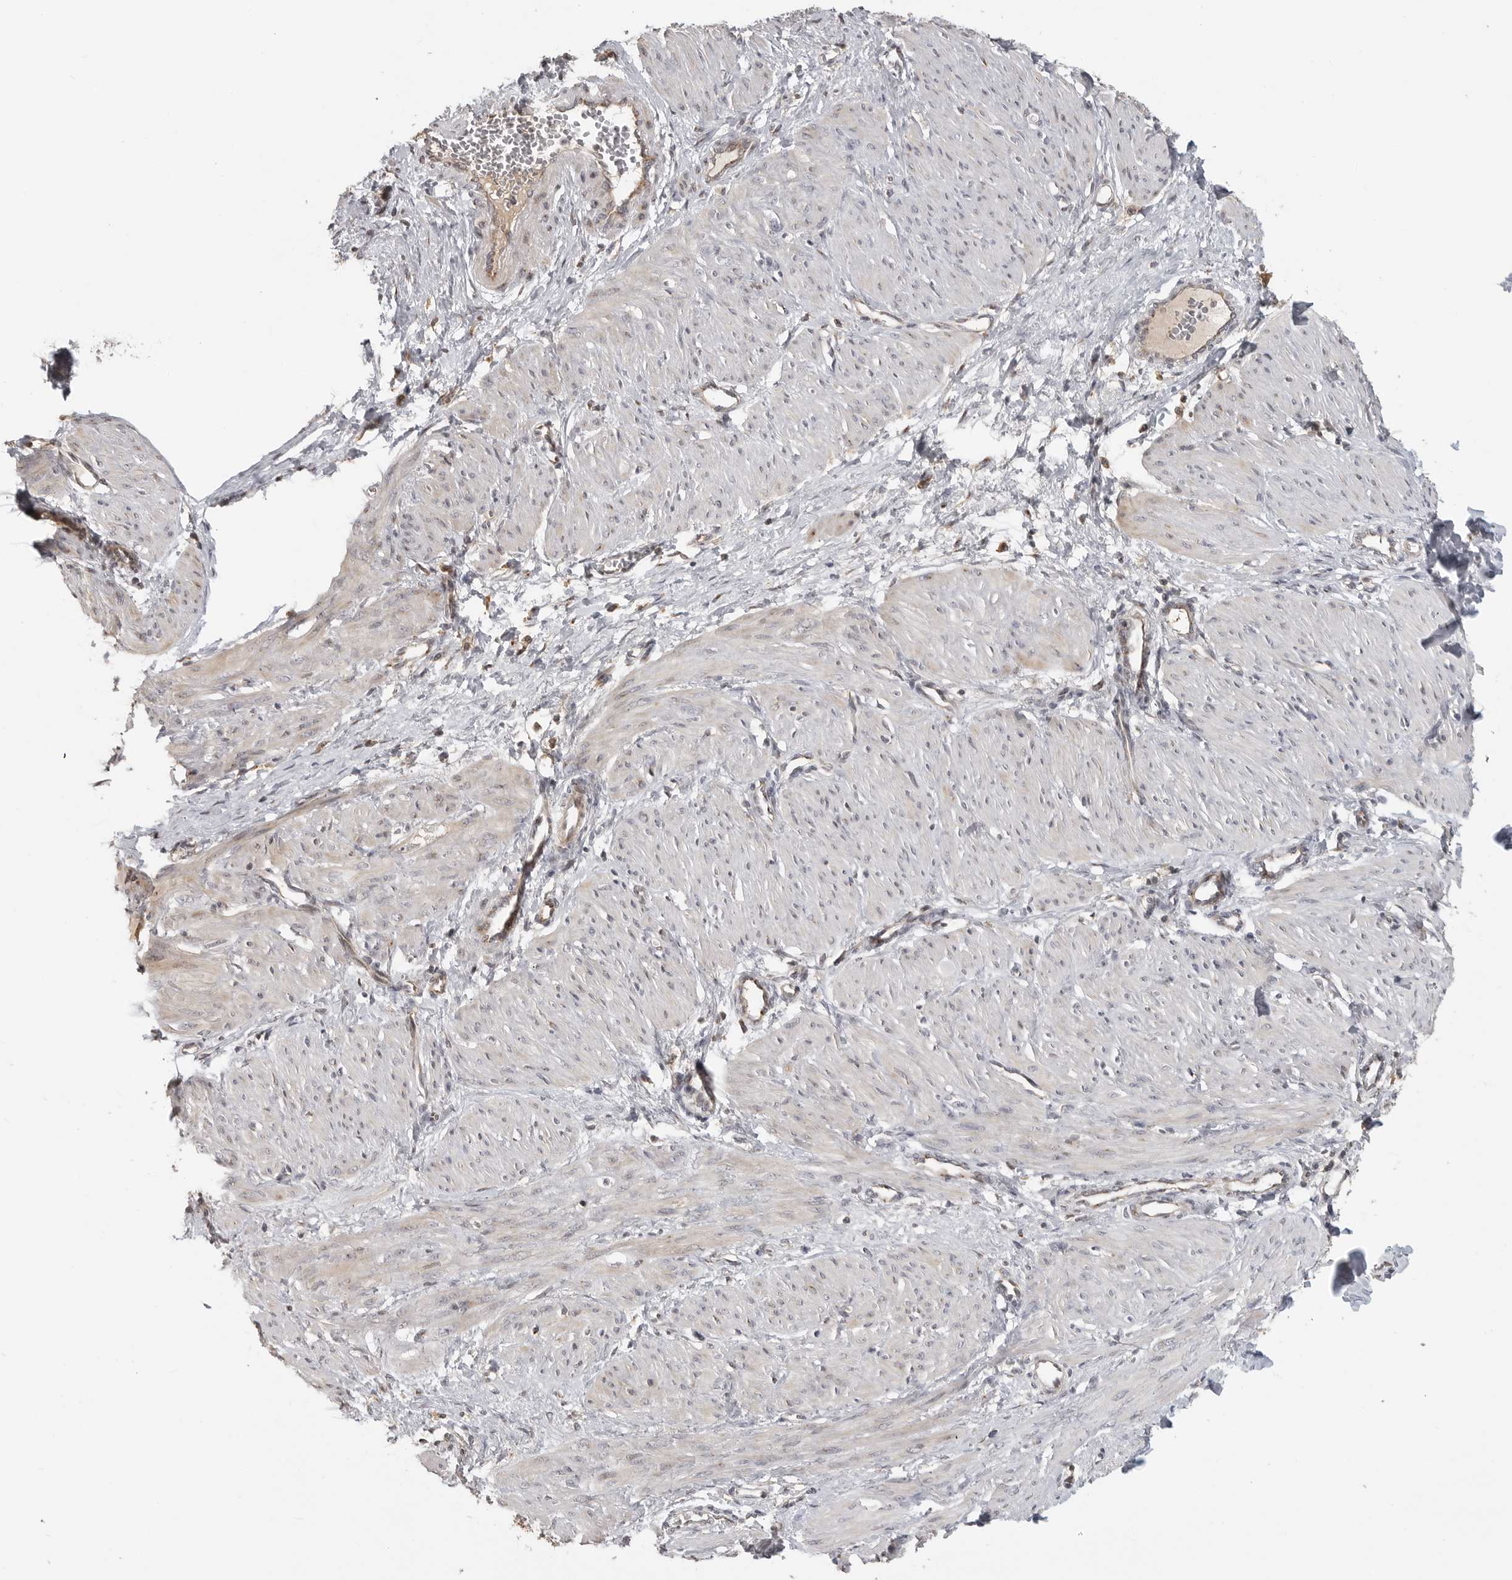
{"staining": {"intensity": "weak", "quantity": "25%-75%", "location": "cytoplasmic/membranous"}, "tissue": "smooth muscle", "cell_type": "Smooth muscle cells", "image_type": "normal", "snomed": [{"axis": "morphology", "description": "Normal tissue, NOS"}, {"axis": "topography", "description": "Endometrium"}], "caption": "A brown stain labels weak cytoplasmic/membranous positivity of a protein in smooth muscle cells of benign smooth muscle.", "gene": "IDO1", "patient": {"sex": "female", "age": 33}}